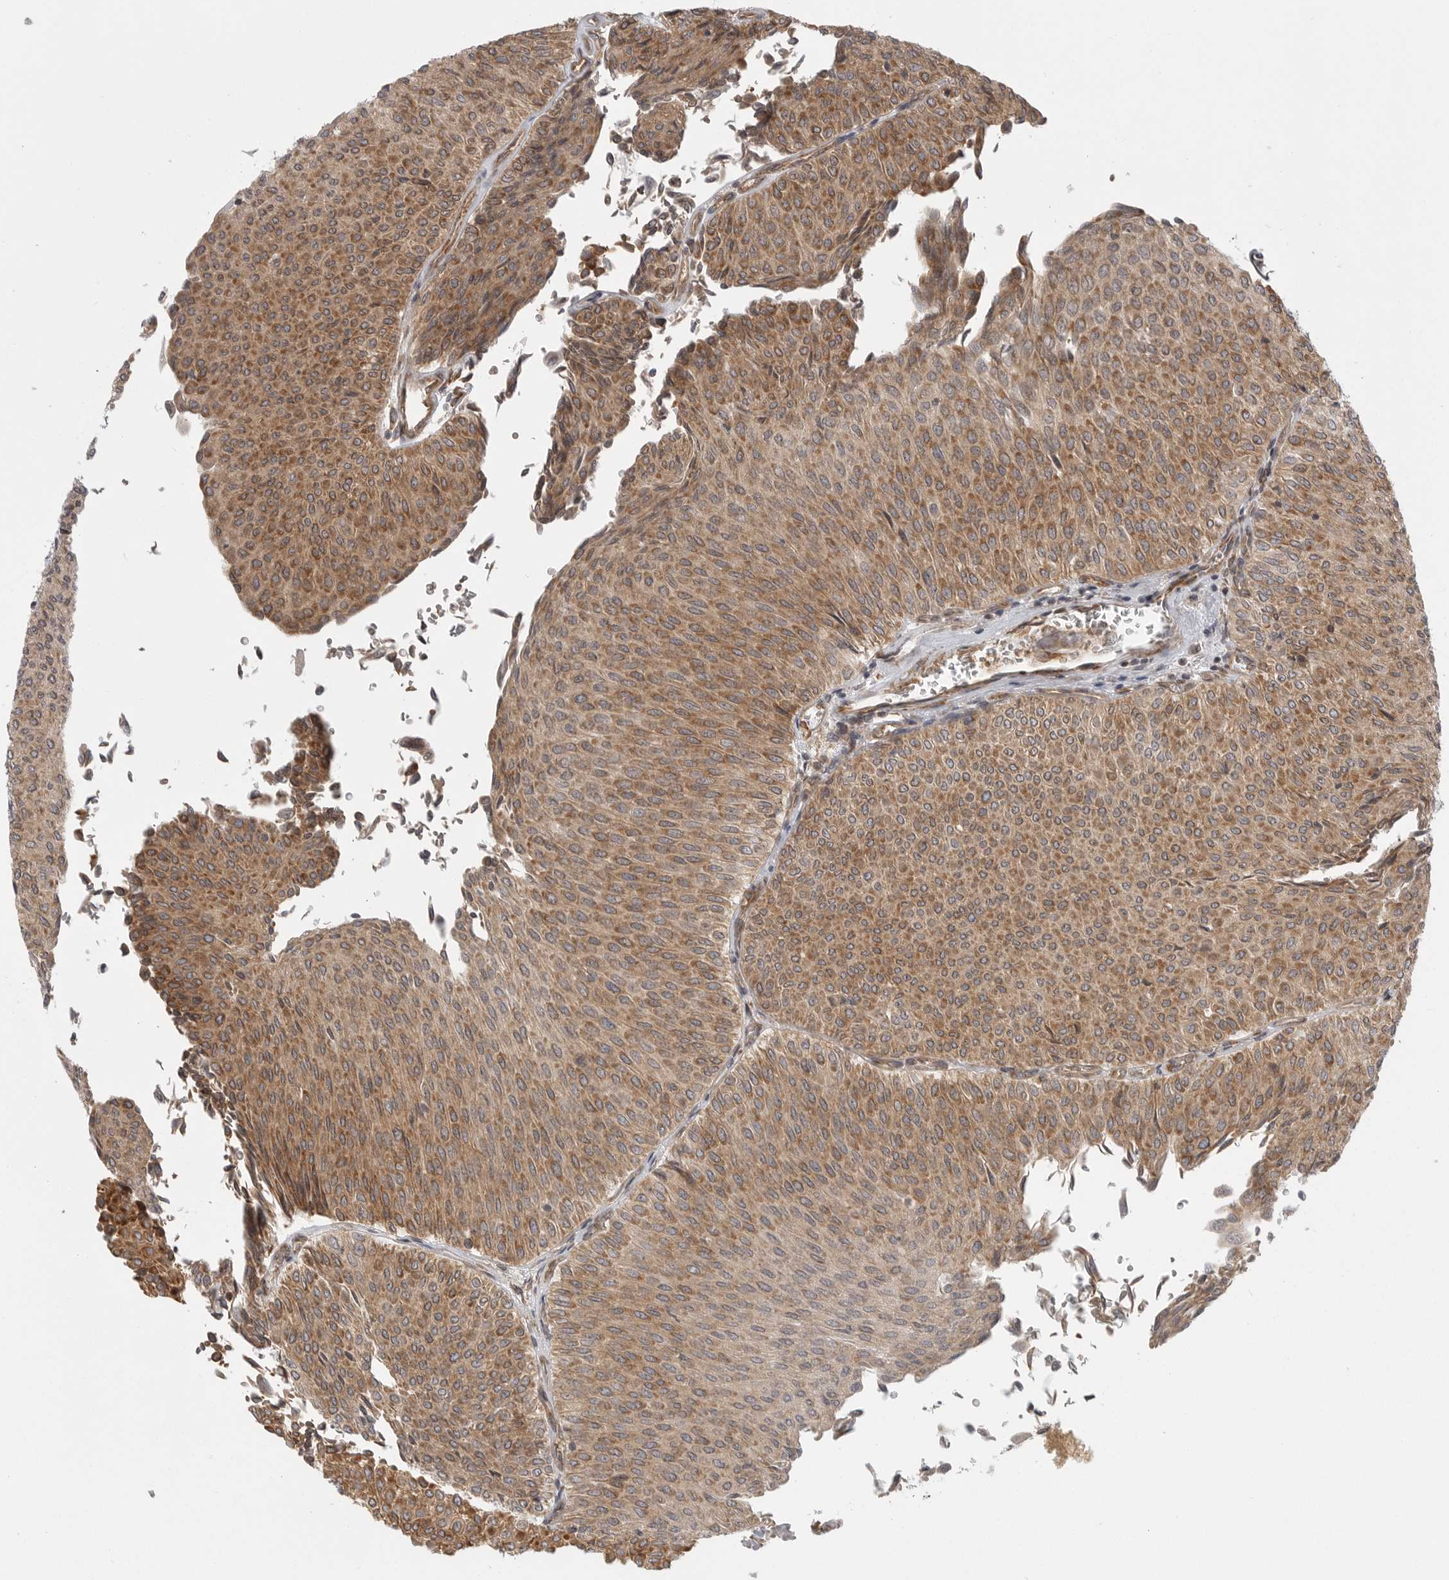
{"staining": {"intensity": "moderate", "quantity": ">75%", "location": "cytoplasmic/membranous"}, "tissue": "urothelial cancer", "cell_type": "Tumor cells", "image_type": "cancer", "snomed": [{"axis": "morphology", "description": "Urothelial carcinoma, Low grade"}, {"axis": "topography", "description": "Urinary bladder"}], "caption": "The photomicrograph shows staining of urothelial cancer, revealing moderate cytoplasmic/membranous protein positivity (brown color) within tumor cells.", "gene": "CERS2", "patient": {"sex": "male", "age": 78}}